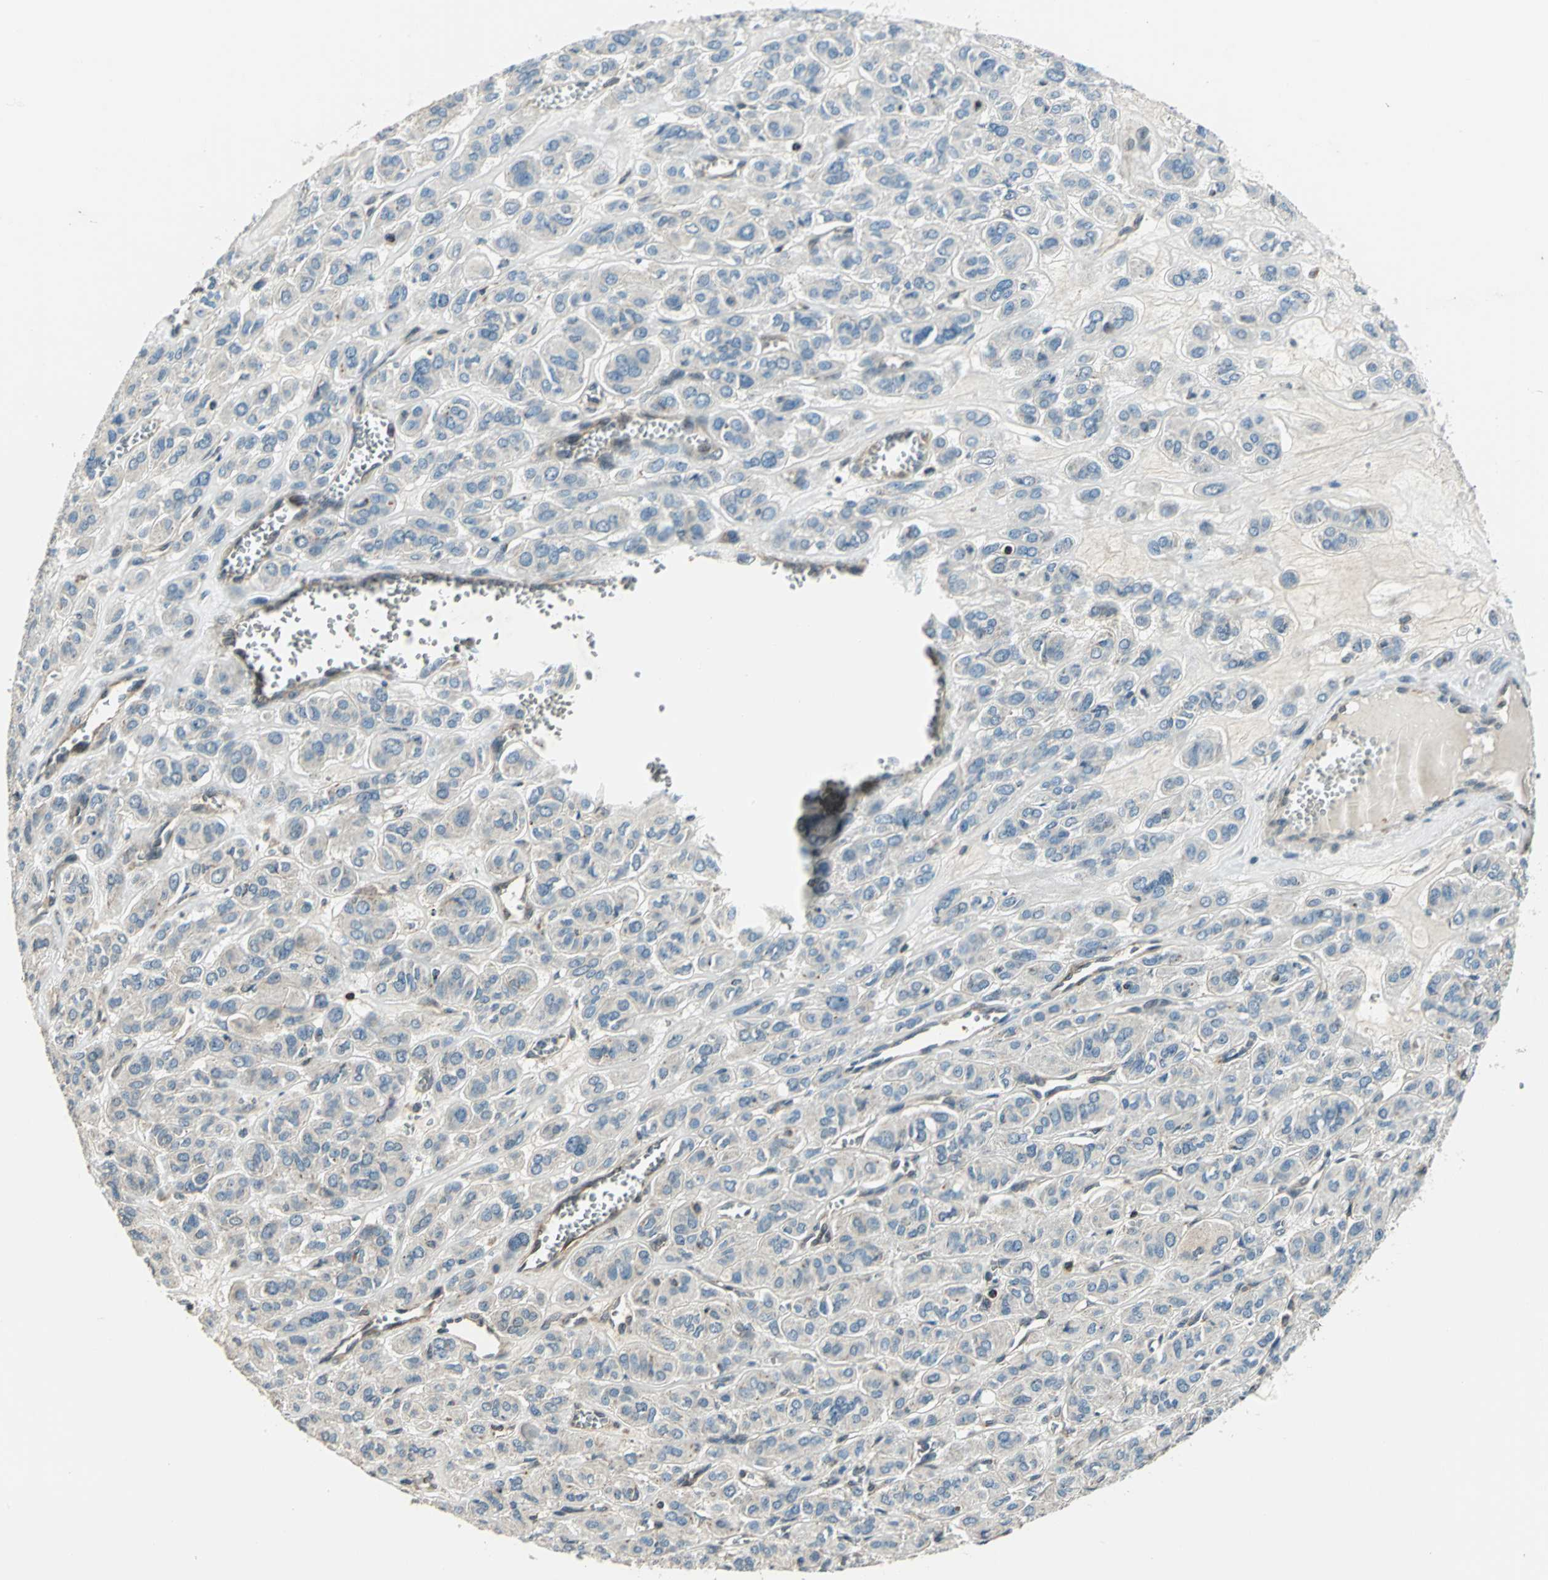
{"staining": {"intensity": "negative", "quantity": "none", "location": "none"}, "tissue": "thyroid cancer", "cell_type": "Tumor cells", "image_type": "cancer", "snomed": [{"axis": "morphology", "description": "Follicular adenoma carcinoma, NOS"}, {"axis": "topography", "description": "Thyroid gland"}], "caption": "Tumor cells show no significant positivity in thyroid follicular adenoma carcinoma.", "gene": "NUDT2", "patient": {"sex": "female", "age": 71}}